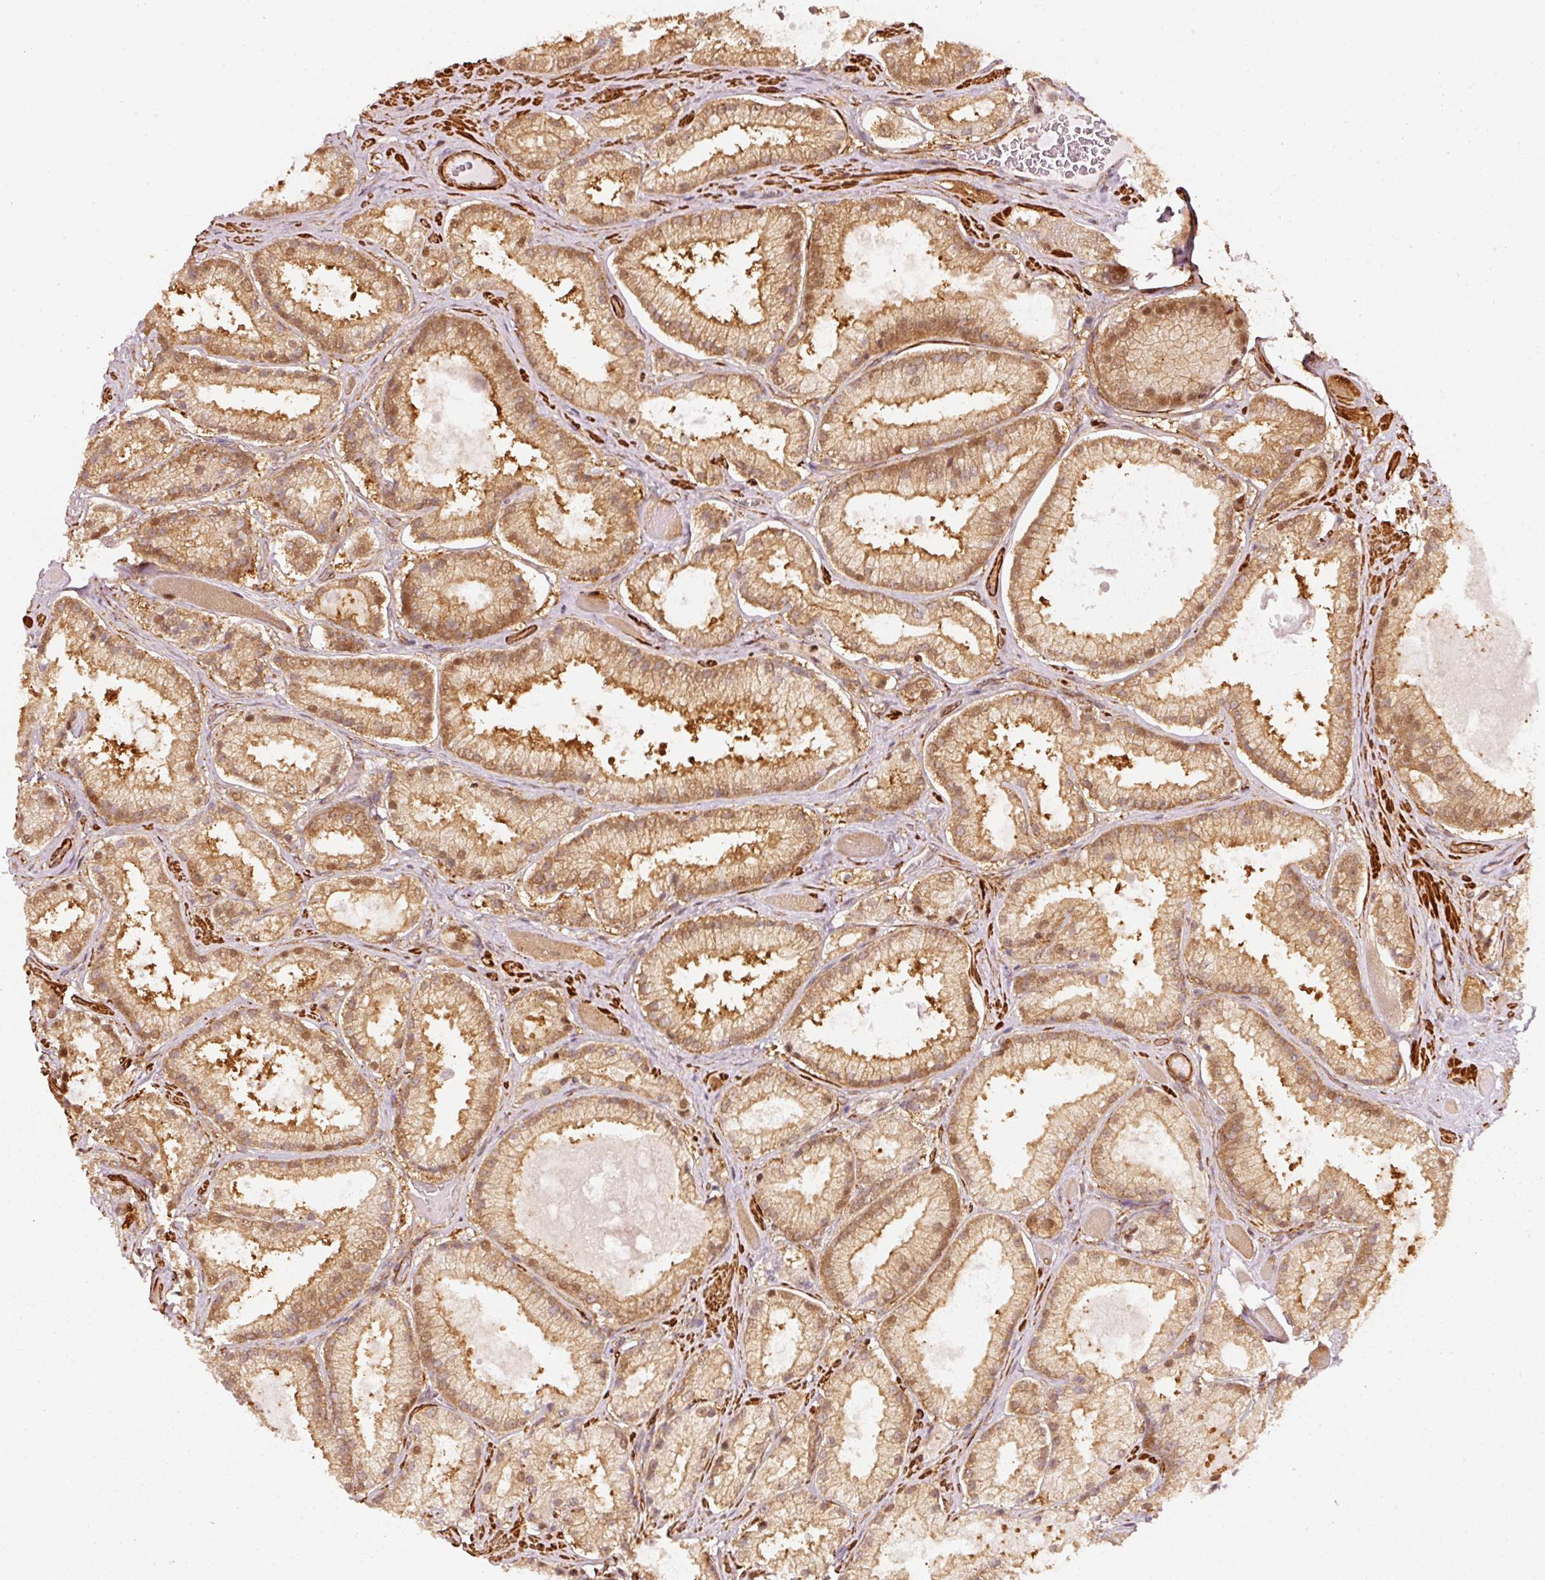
{"staining": {"intensity": "moderate", "quantity": ">75%", "location": "cytoplasmic/membranous,nuclear"}, "tissue": "prostate cancer", "cell_type": "Tumor cells", "image_type": "cancer", "snomed": [{"axis": "morphology", "description": "Adenocarcinoma, High grade"}, {"axis": "topography", "description": "Prostate"}], "caption": "Prostate cancer (adenocarcinoma (high-grade)) stained with DAB IHC demonstrates medium levels of moderate cytoplasmic/membranous and nuclear expression in approximately >75% of tumor cells.", "gene": "PSMD1", "patient": {"sex": "male", "age": 68}}